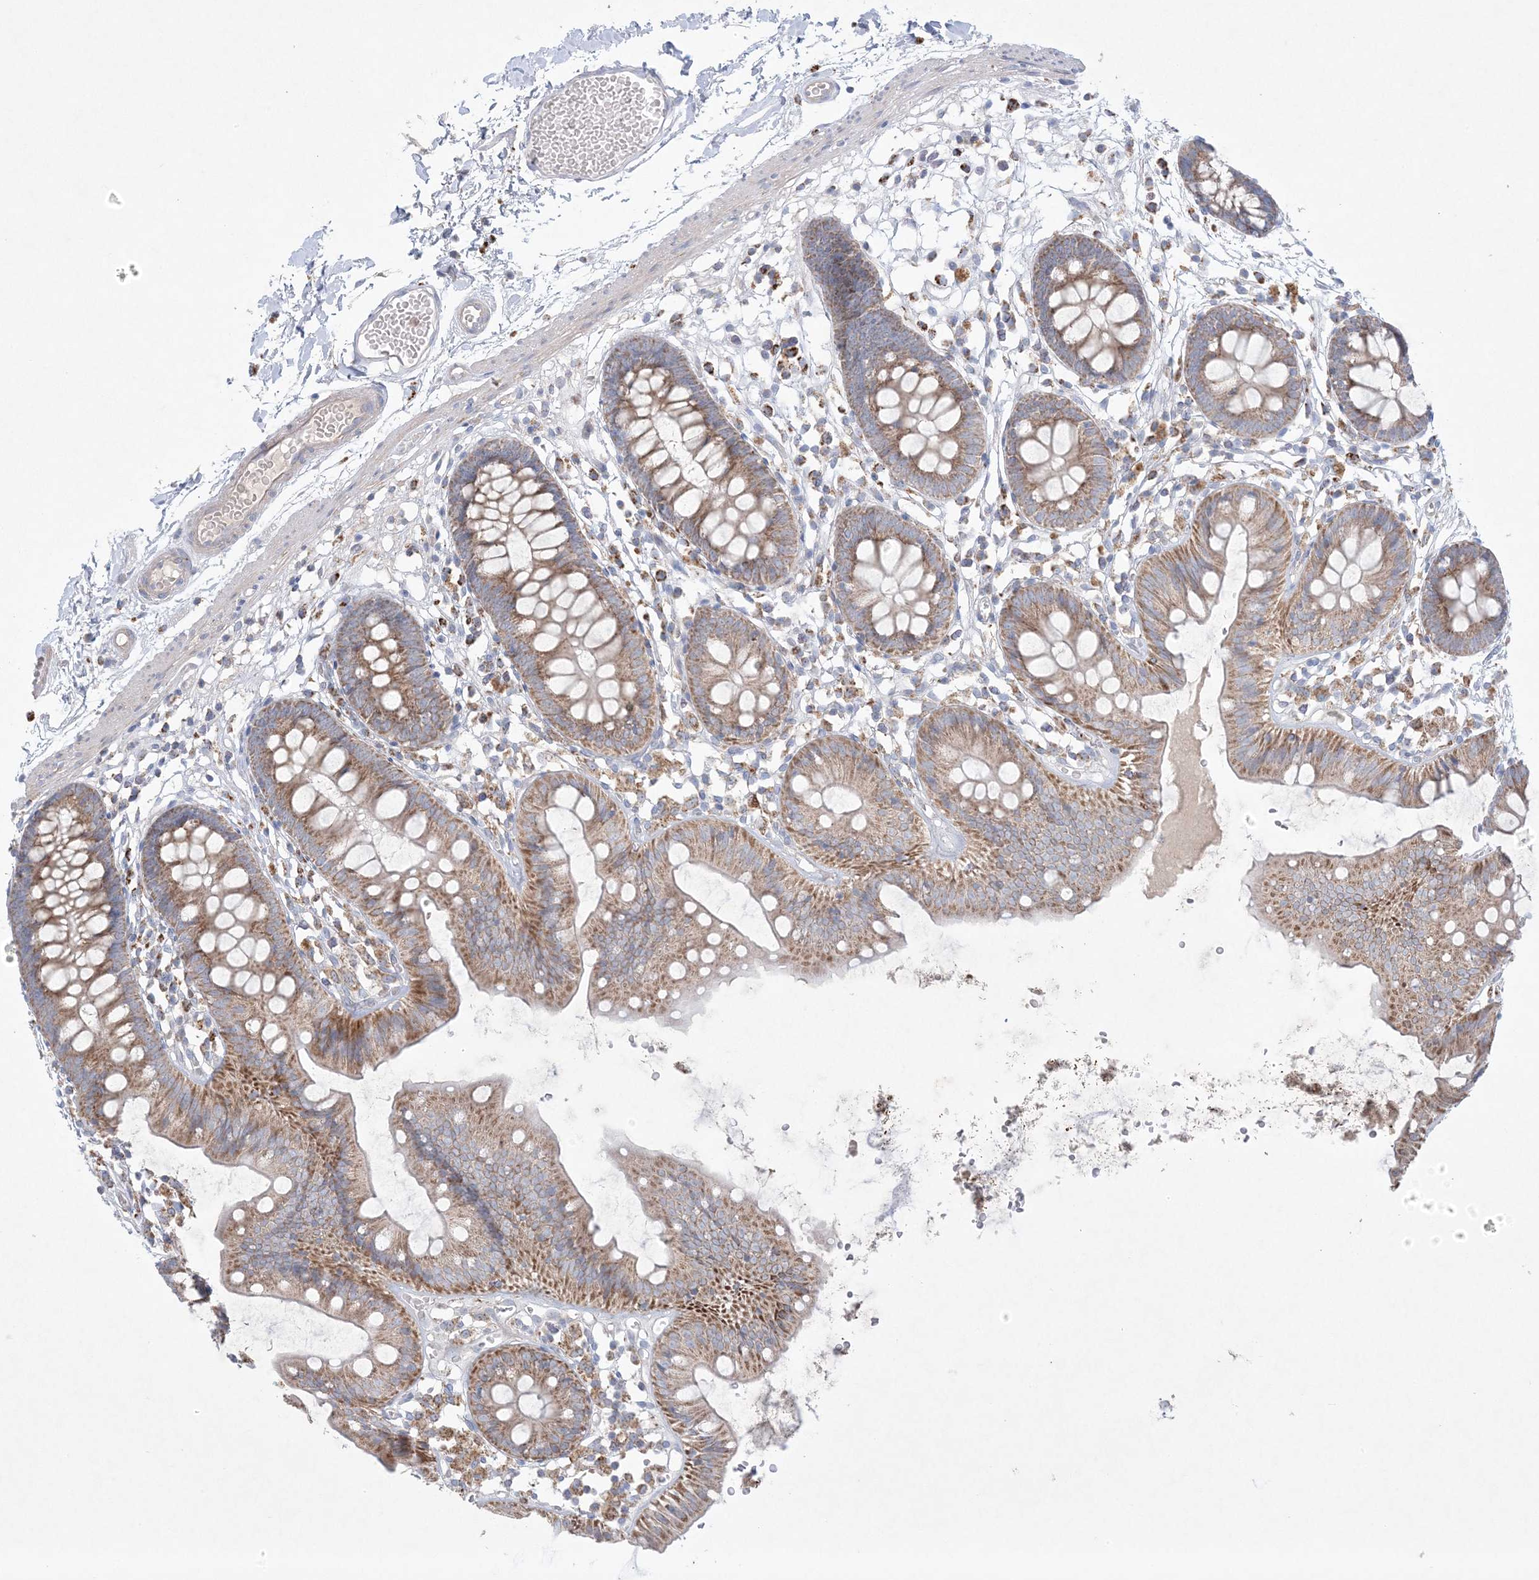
{"staining": {"intensity": "weak", "quantity": ">75%", "location": "cytoplasmic/membranous"}, "tissue": "colon", "cell_type": "Endothelial cells", "image_type": "normal", "snomed": [{"axis": "morphology", "description": "Normal tissue, NOS"}, {"axis": "topography", "description": "Colon"}], "caption": "Colon was stained to show a protein in brown. There is low levels of weak cytoplasmic/membranous positivity in approximately >75% of endothelial cells. (brown staining indicates protein expression, while blue staining denotes nuclei).", "gene": "KCTD6", "patient": {"sex": "male", "age": 56}}